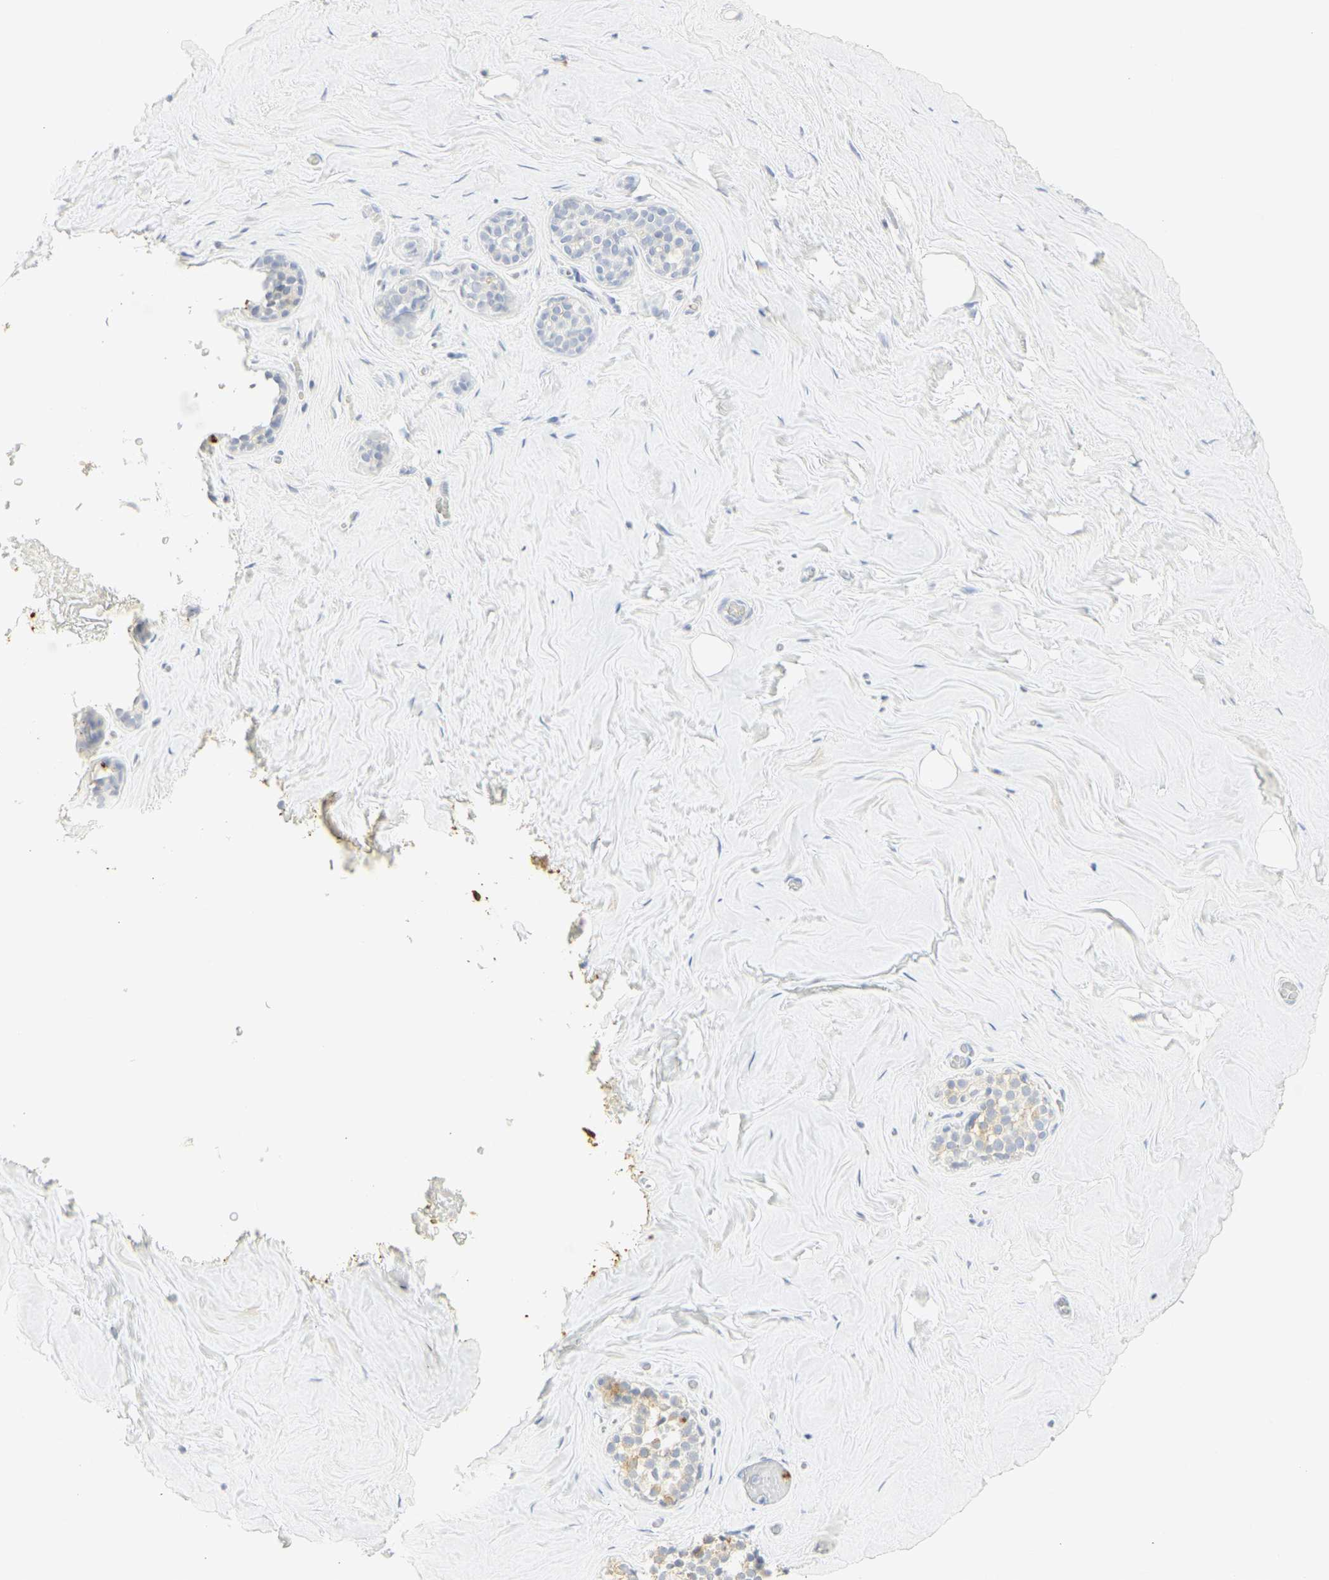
{"staining": {"intensity": "negative", "quantity": "none", "location": "none"}, "tissue": "breast", "cell_type": "Adipocytes", "image_type": "normal", "snomed": [{"axis": "morphology", "description": "Normal tissue, NOS"}, {"axis": "topography", "description": "Breast"}], "caption": "Immunohistochemistry (IHC) micrograph of unremarkable breast stained for a protein (brown), which exhibits no expression in adipocytes.", "gene": "CEACAM5", "patient": {"sex": "female", "age": 75}}